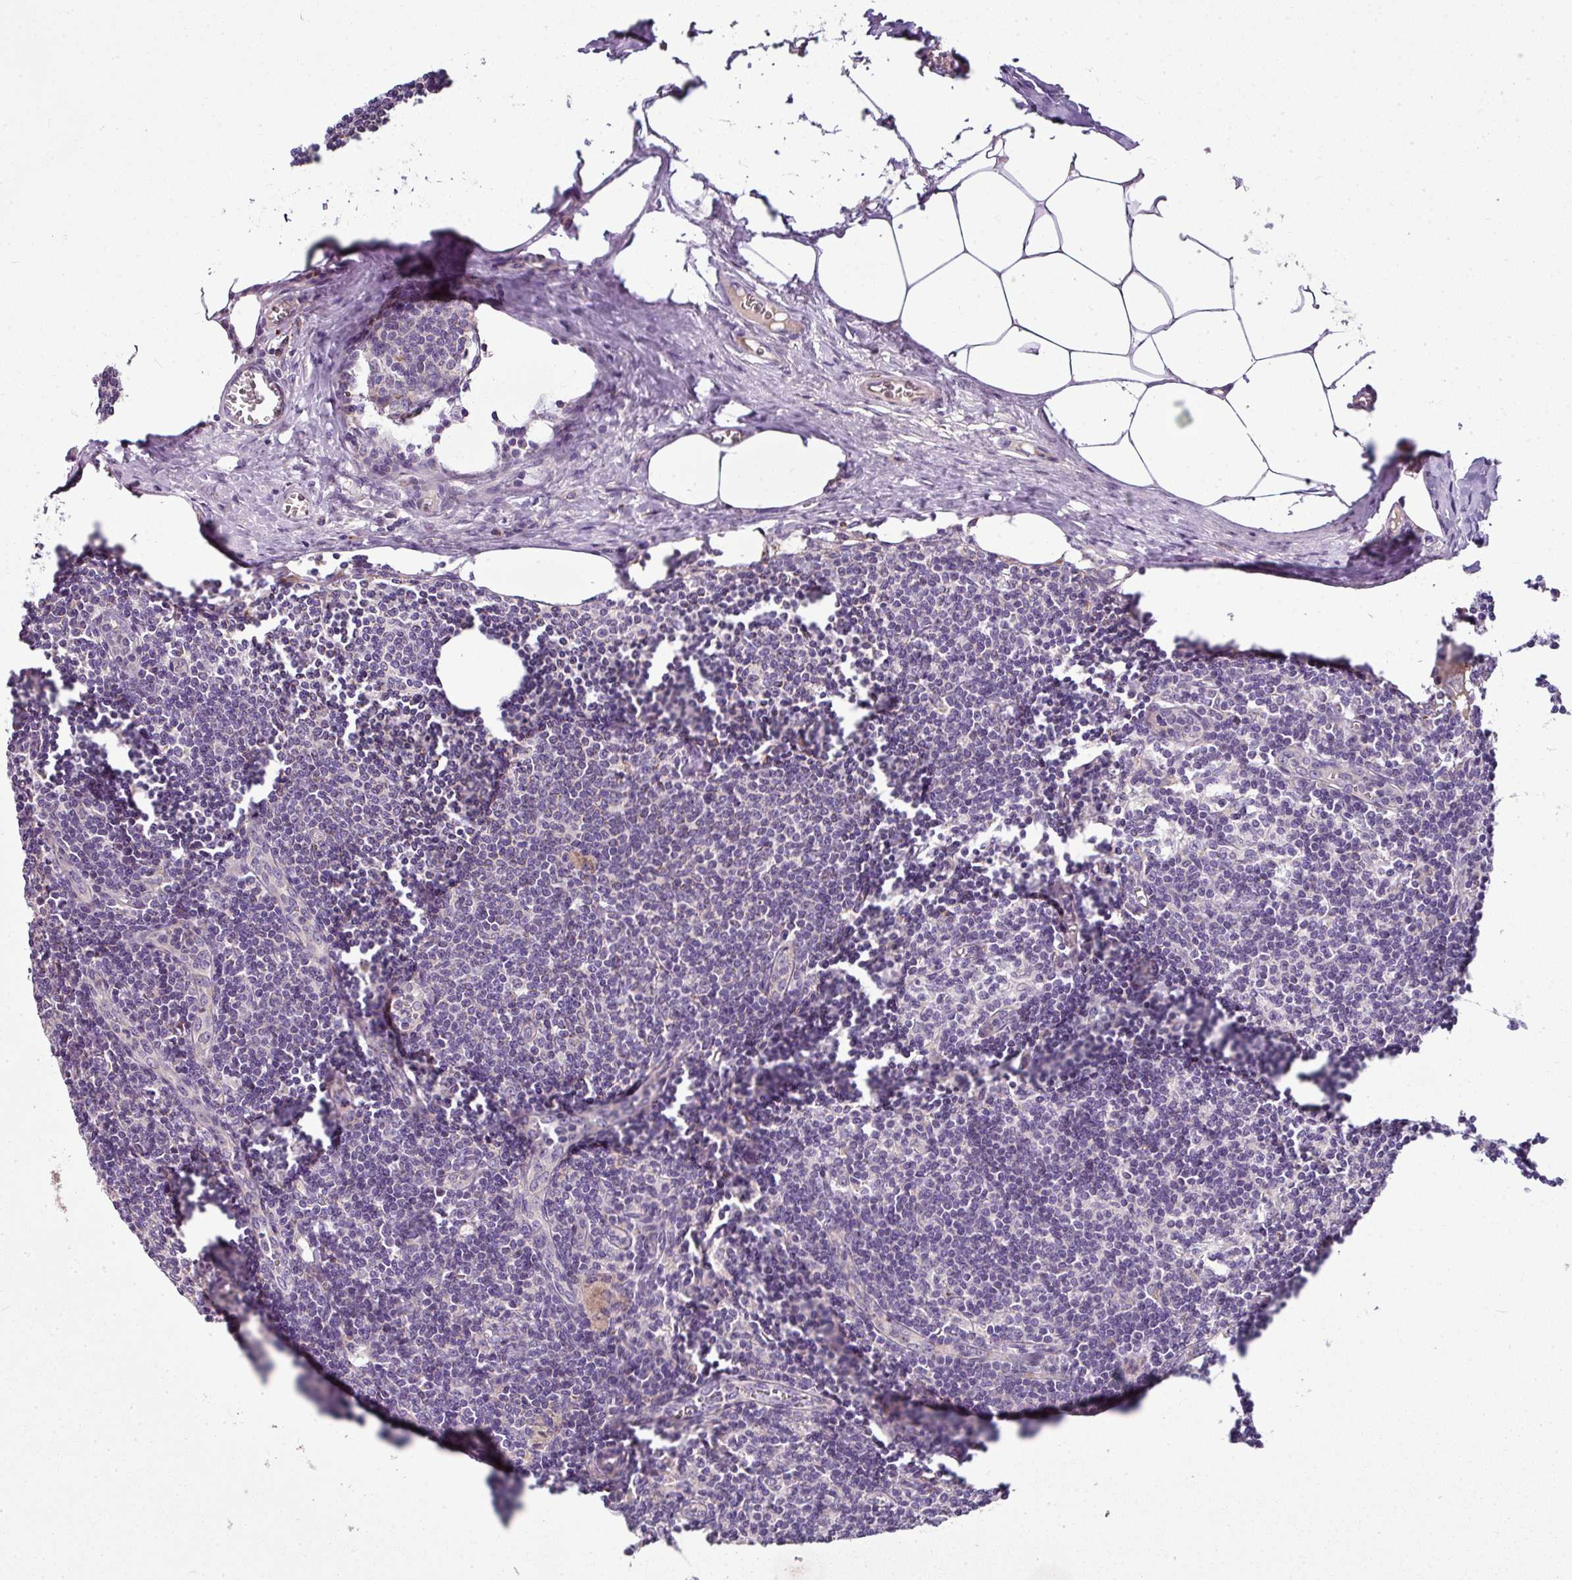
{"staining": {"intensity": "negative", "quantity": "none", "location": "none"}, "tissue": "lymph node", "cell_type": "Germinal center cells", "image_type": "normal", "snomed": [{"axis": "morphology", "description": "Normal tissue, NOS"}, {"axis": "topography", "description": "Lymph node"}], "caption": "DAB immunohistochemical staining of normal human lymph node displays no significant expression in germinal center cells.", "gene": "GAN", "patient": {"sex": "female", "age": 59}}